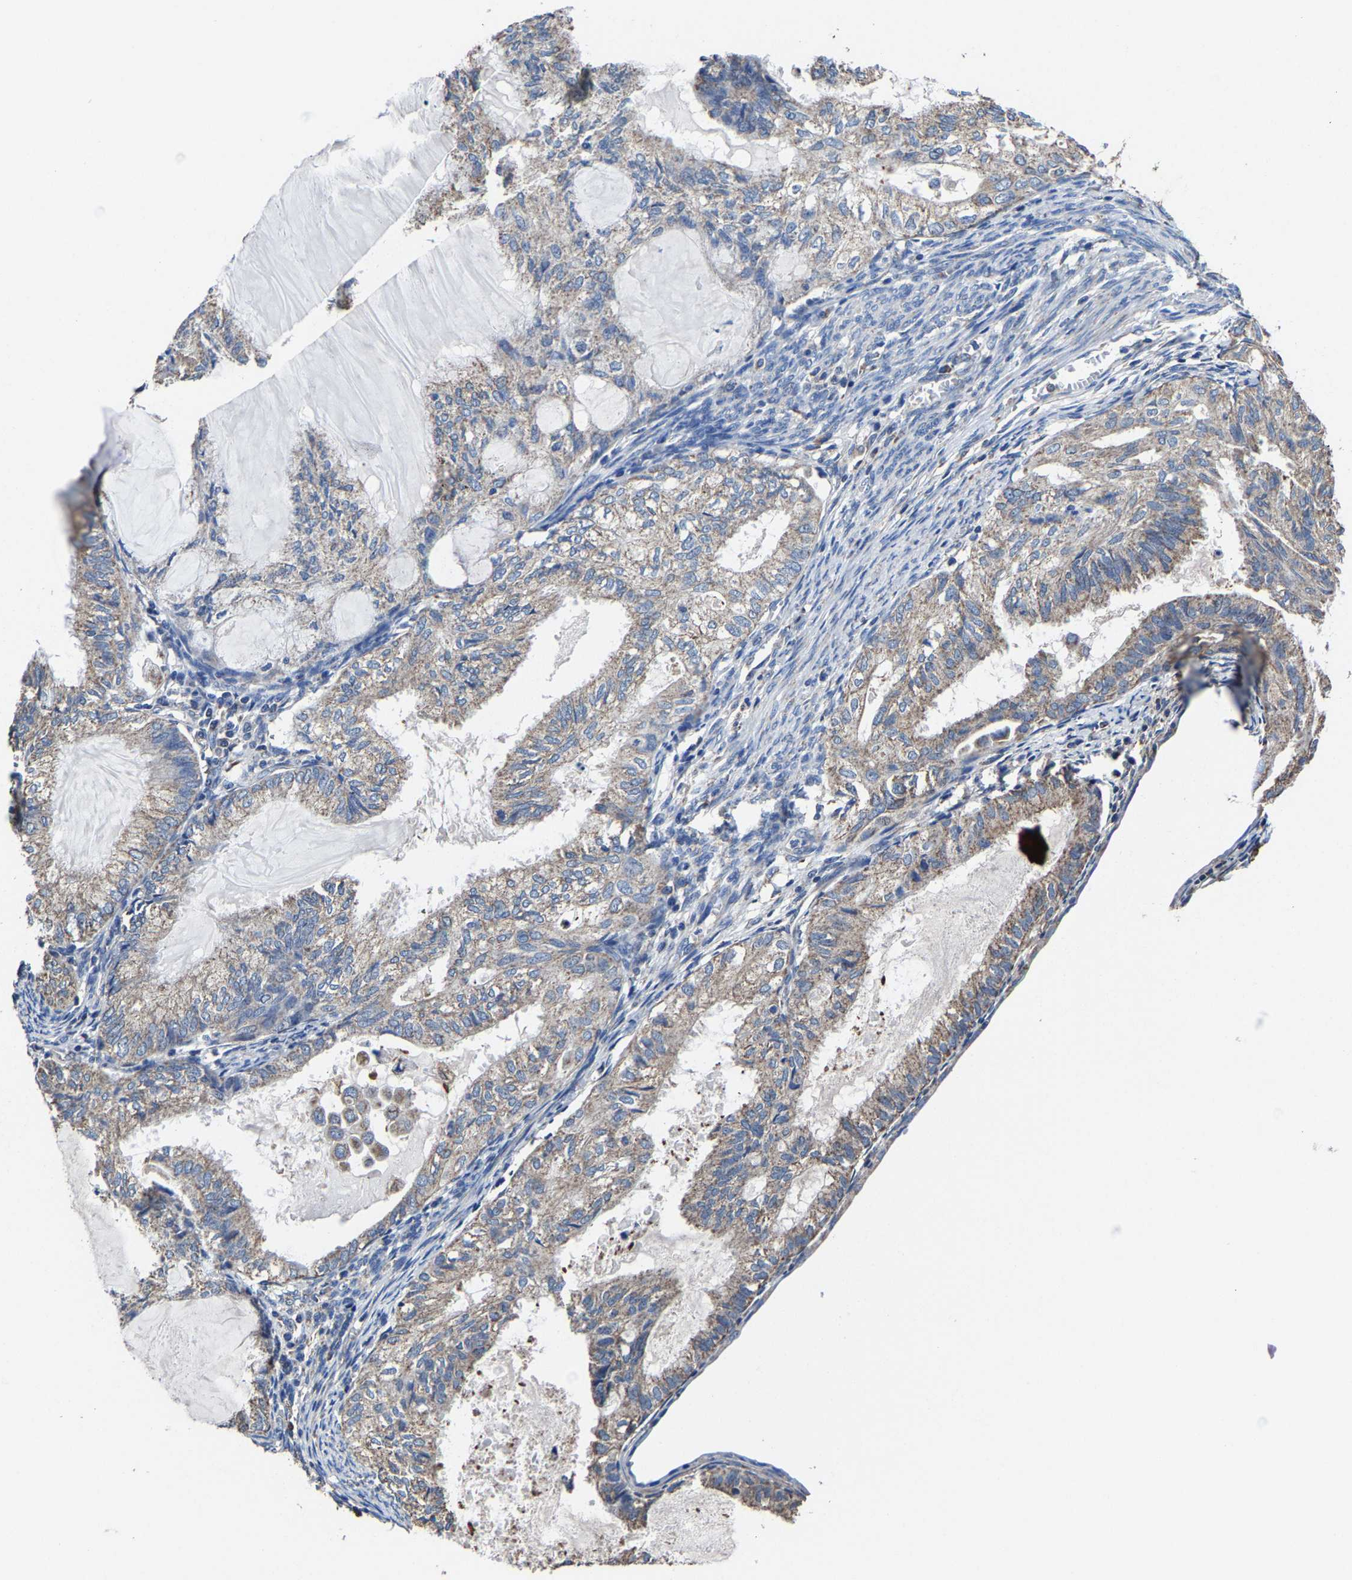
{"staining": {"intensity": "weak", "quantity": "25%-75%", "location": "cytoplasmic/membranous"}, "tissue": "cervical cancer", "cell_type": "Tumor cells", "image_type": "cancer", "snomed": [{"axis": "morphology", "description": "Normal tissue, NOS"}, {"axis": "morphology", "description": "Adenocarcinoma, NOS"}, {"axis": "topography", "description": "Cervix"}, {"axis": "topography", "description": "Endometrium"}], "caption": "Brown immunohistochemical staining in human adenocarcinoma (cervical) exhibits weak cytoplasmic/membranous positivity in approximately 25%-75% of tumor cells. (brown staining indicates protein expression, while blue staining denotes nuclei).", "gene": "ZCCHC7", "patient": {"sex": "female", "age": 86}}